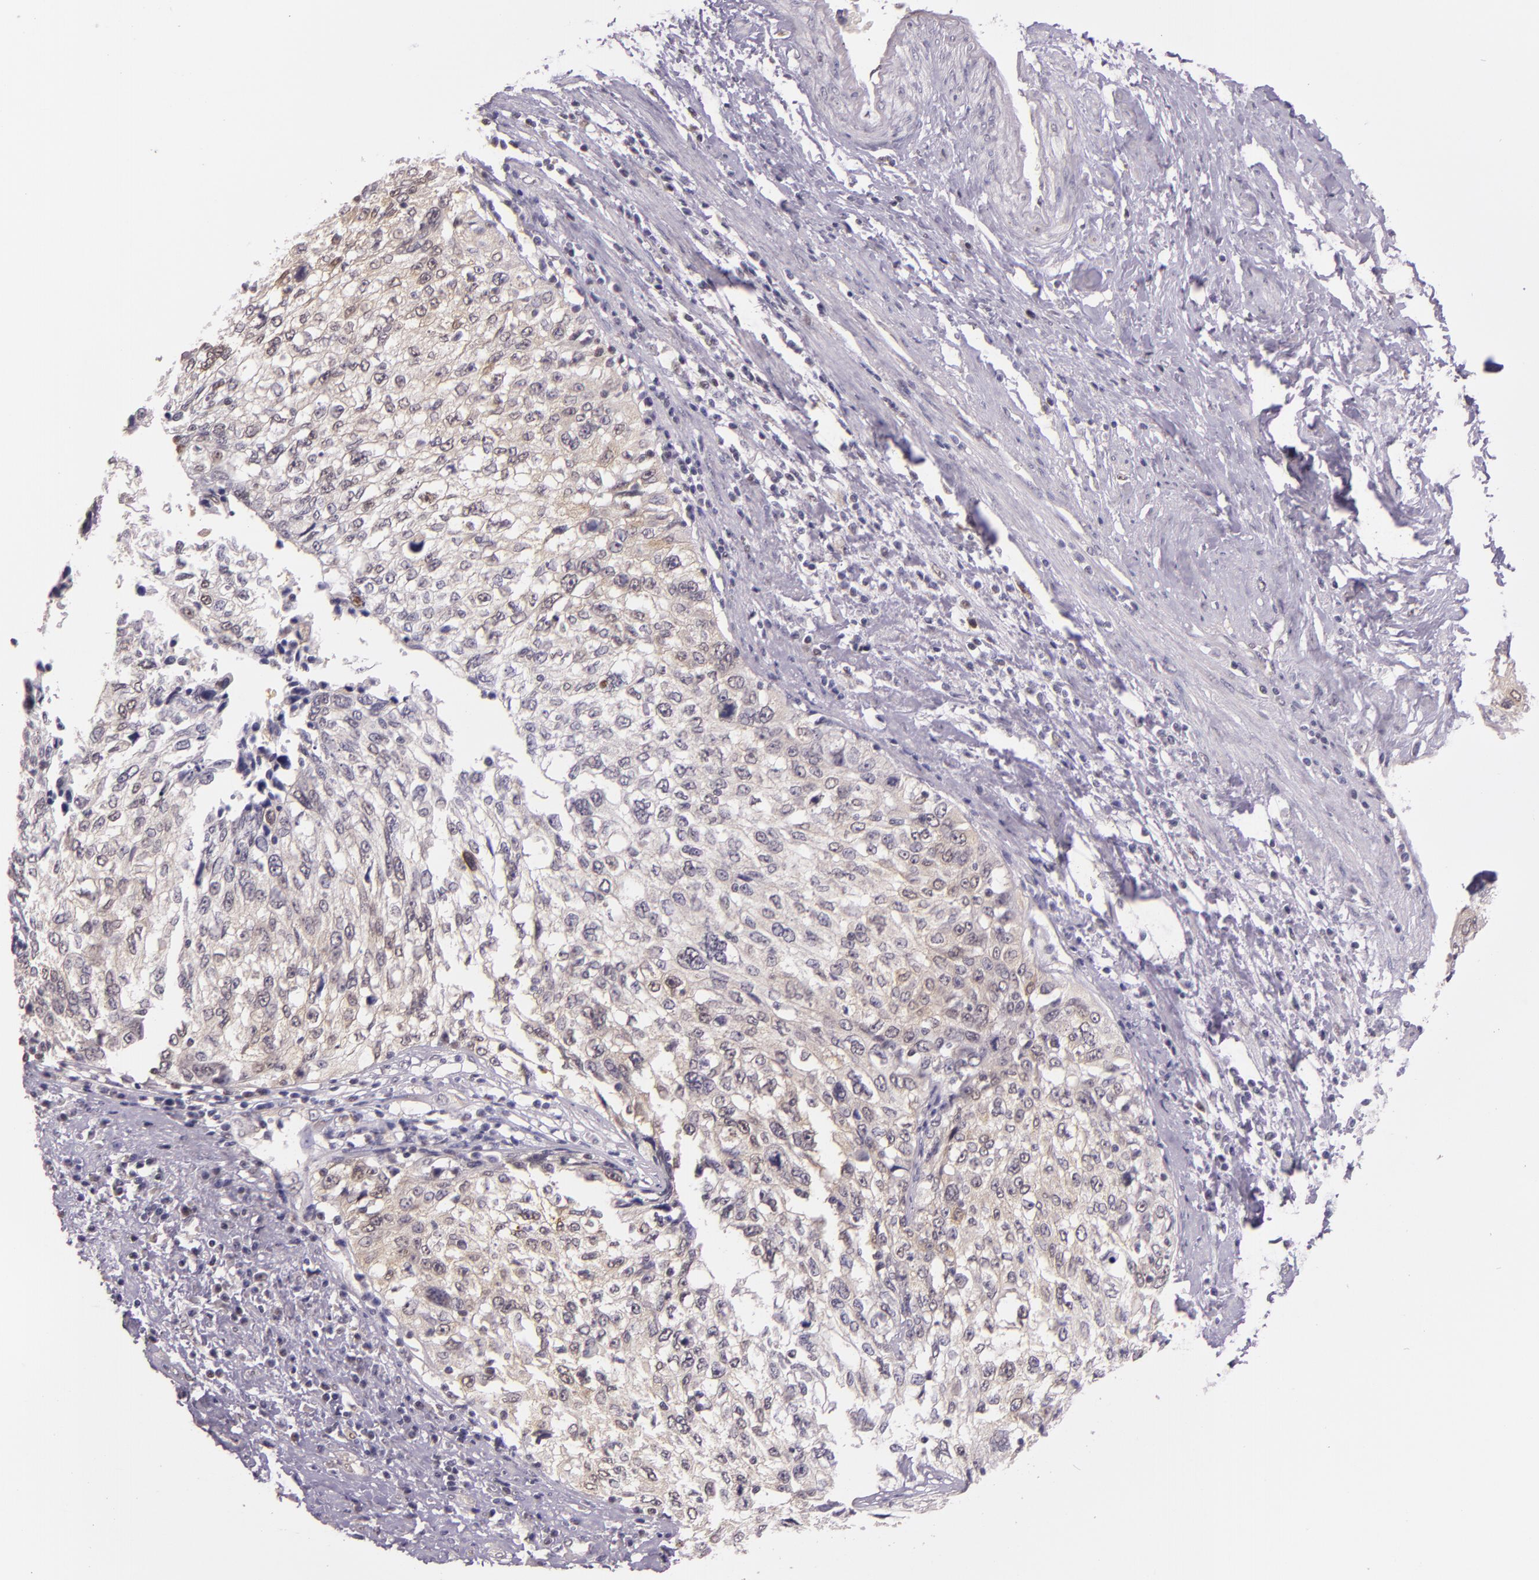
{"staining": {"intensity": "weak", "quantity": "25%-75%", "location": "cytoplasmic/membranous,nuclear"}, "tissue": "cervical cancer", "cell_type": "Tumor cells", "image_type": "cancer", "snomed": [{"axis": "morphology", "description": "Squamous cell carcinoma, NOS"}, {"axis": "topography", "description": "Cervix"}], "caption": "Brown immunohistochemical staining in squamous cell carcinoma (cervical) exhibits weak cytoplasmic/membranous and nuclear staining in about 25%-75% of tumor cells.", "gene": "HSPA8", "patient": {"sex": "female", "age": 57}}